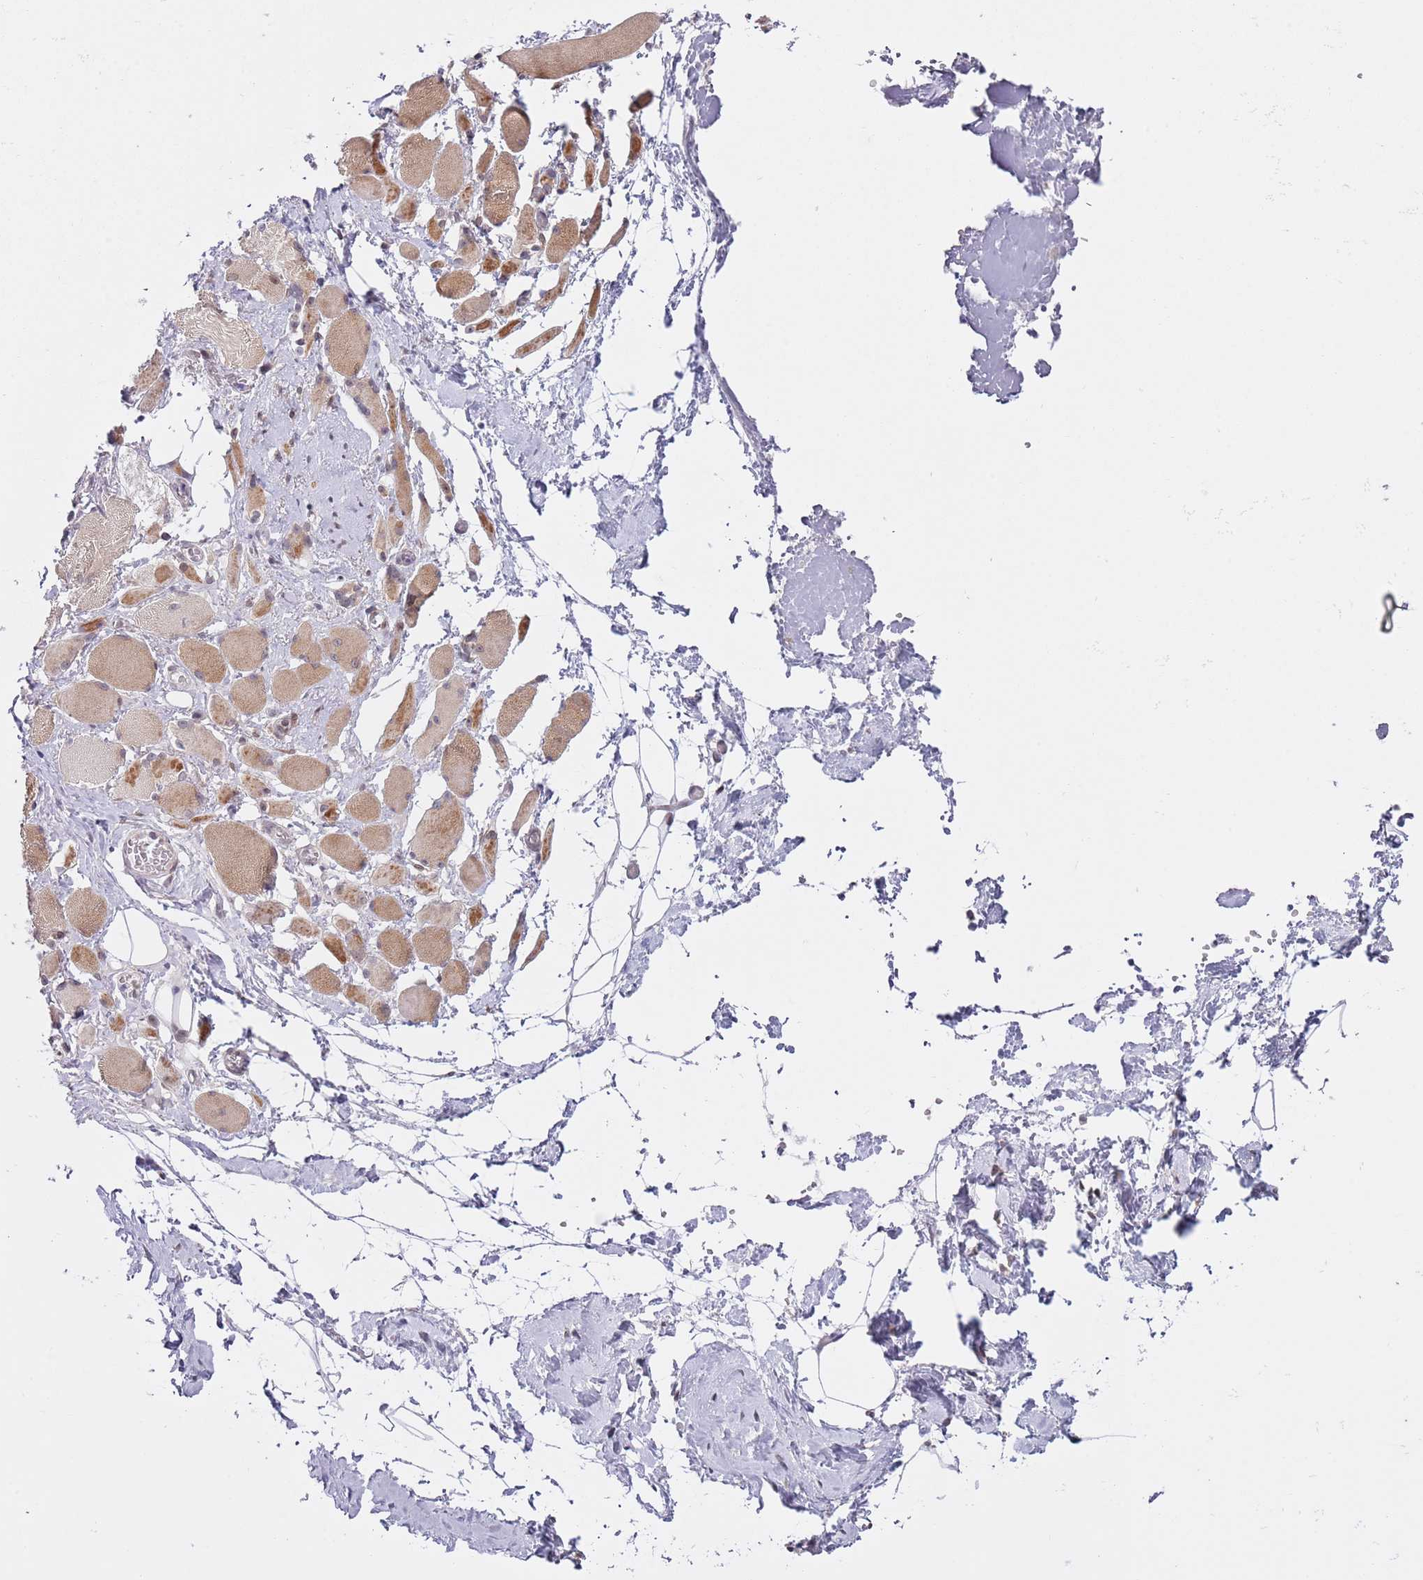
{"staining": {"intensity": "moderate", "quantity": "<25%", "location": "cytoplasmic/membranous"}, "tissue": "skeletal muscle", "cell_type": "Myocytes", "image_type": "normal", "snomed": [{"axis": "morphology", "description": "Normal tissue, NOS"}, {"axis": "morphology", "description": "Basal cell carcinoma"}, {"axis": "topography", "description": "Skeletal muscle"}], "caption": "IHC of unremarkable skeletal muscle shows low levels of moderate cytoplasmic/membranous expression in approximately <25% of myocytes.", "gene": "SLC25A32", "patient": {"sex": "female", "age": 64}}